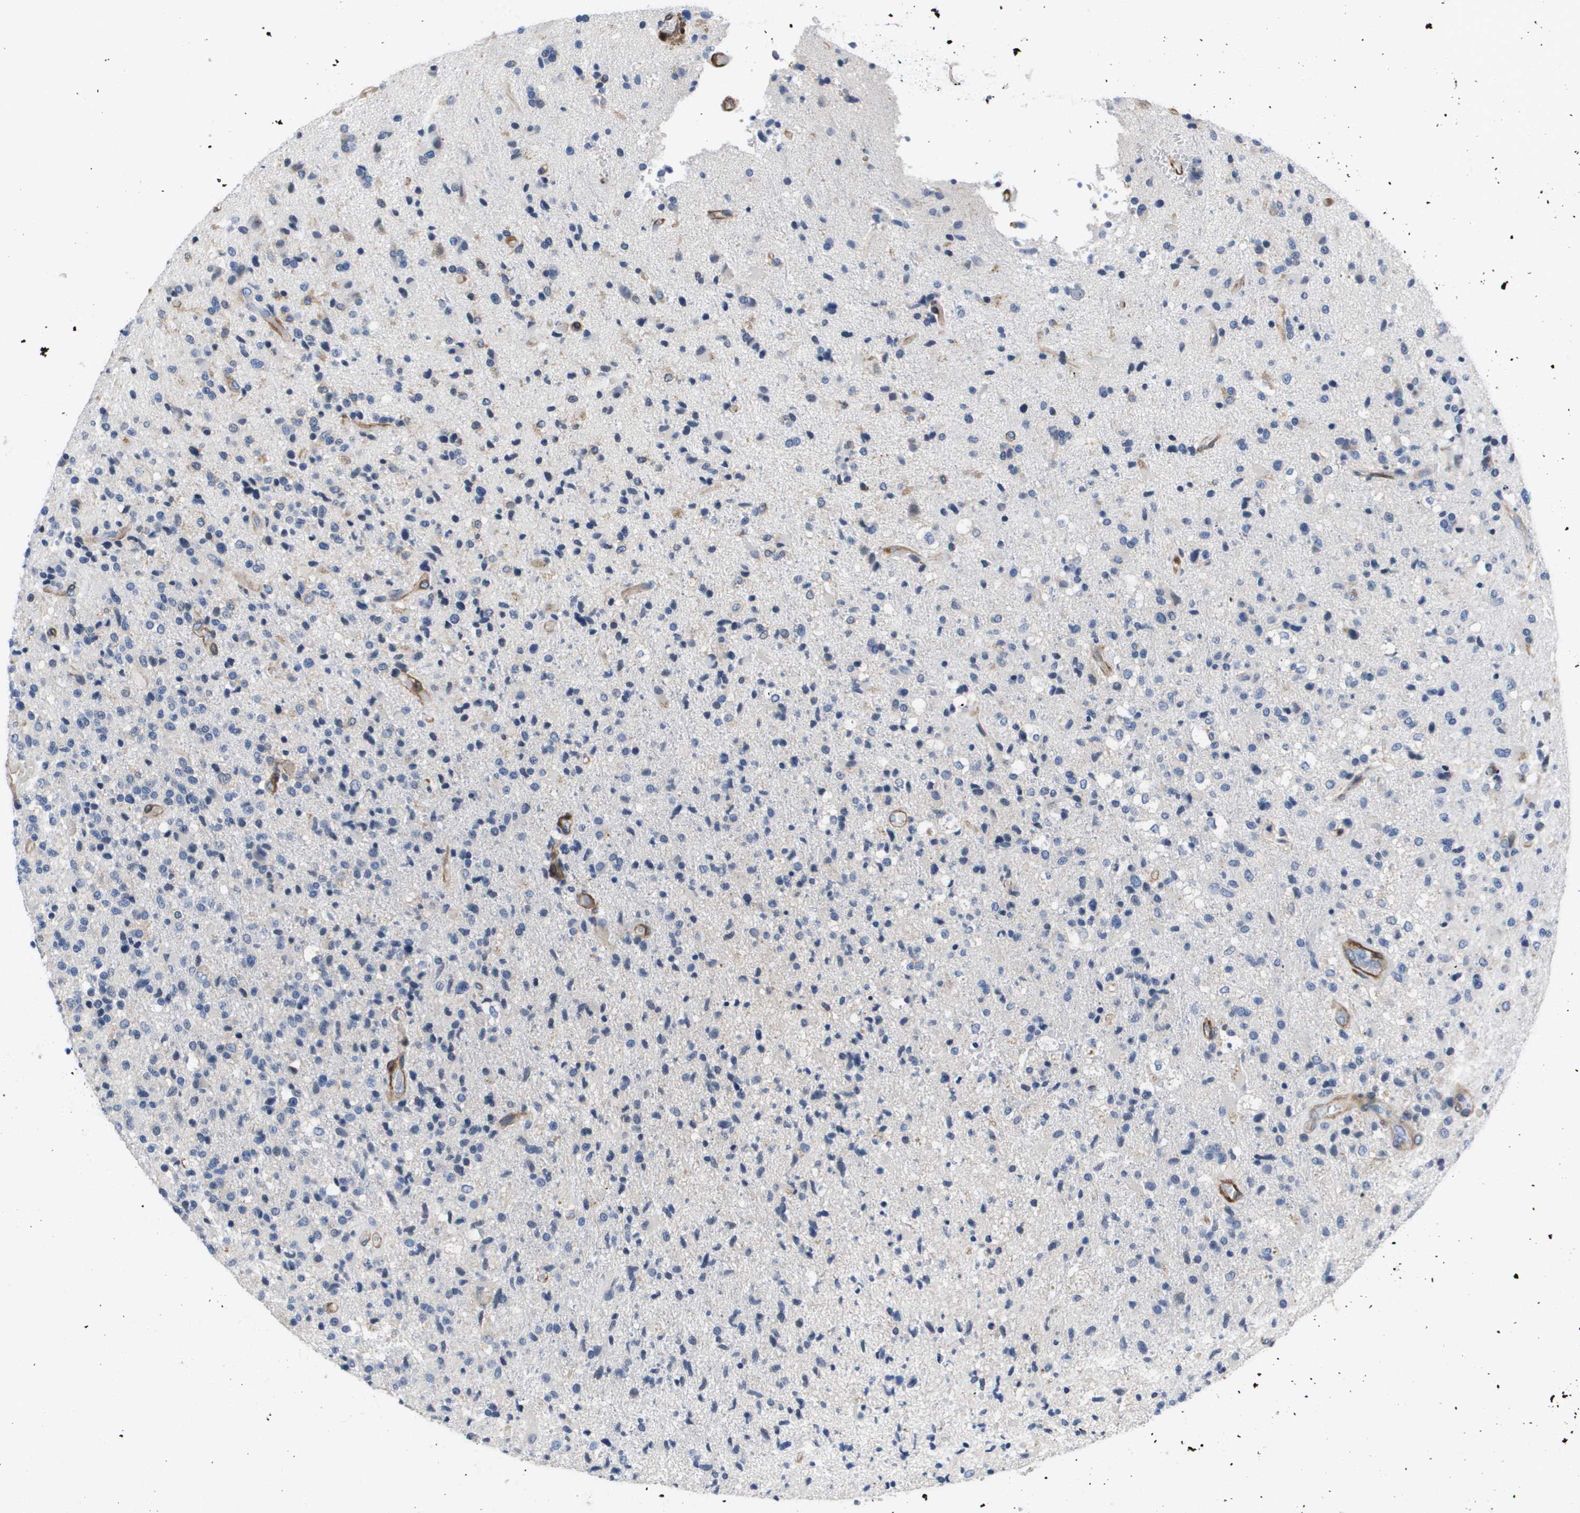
{"staining": {"intensity": "negative", "quantity": "none", "location": "none"}, "tissue": "glioma", "cell_type": "Tumor cells", "image_type": "cancer", "snomed": [{"axis": "morphology", "description": "Glioma, malignant, High grade"}, {"axis": "topography", "description": "Brain"}], "caption": "Immunohistochemical staining of human glioma shows no significant positivity in tumor cells.", "gene": "LPP", "patient": {"sex": "male", "age": 72}}